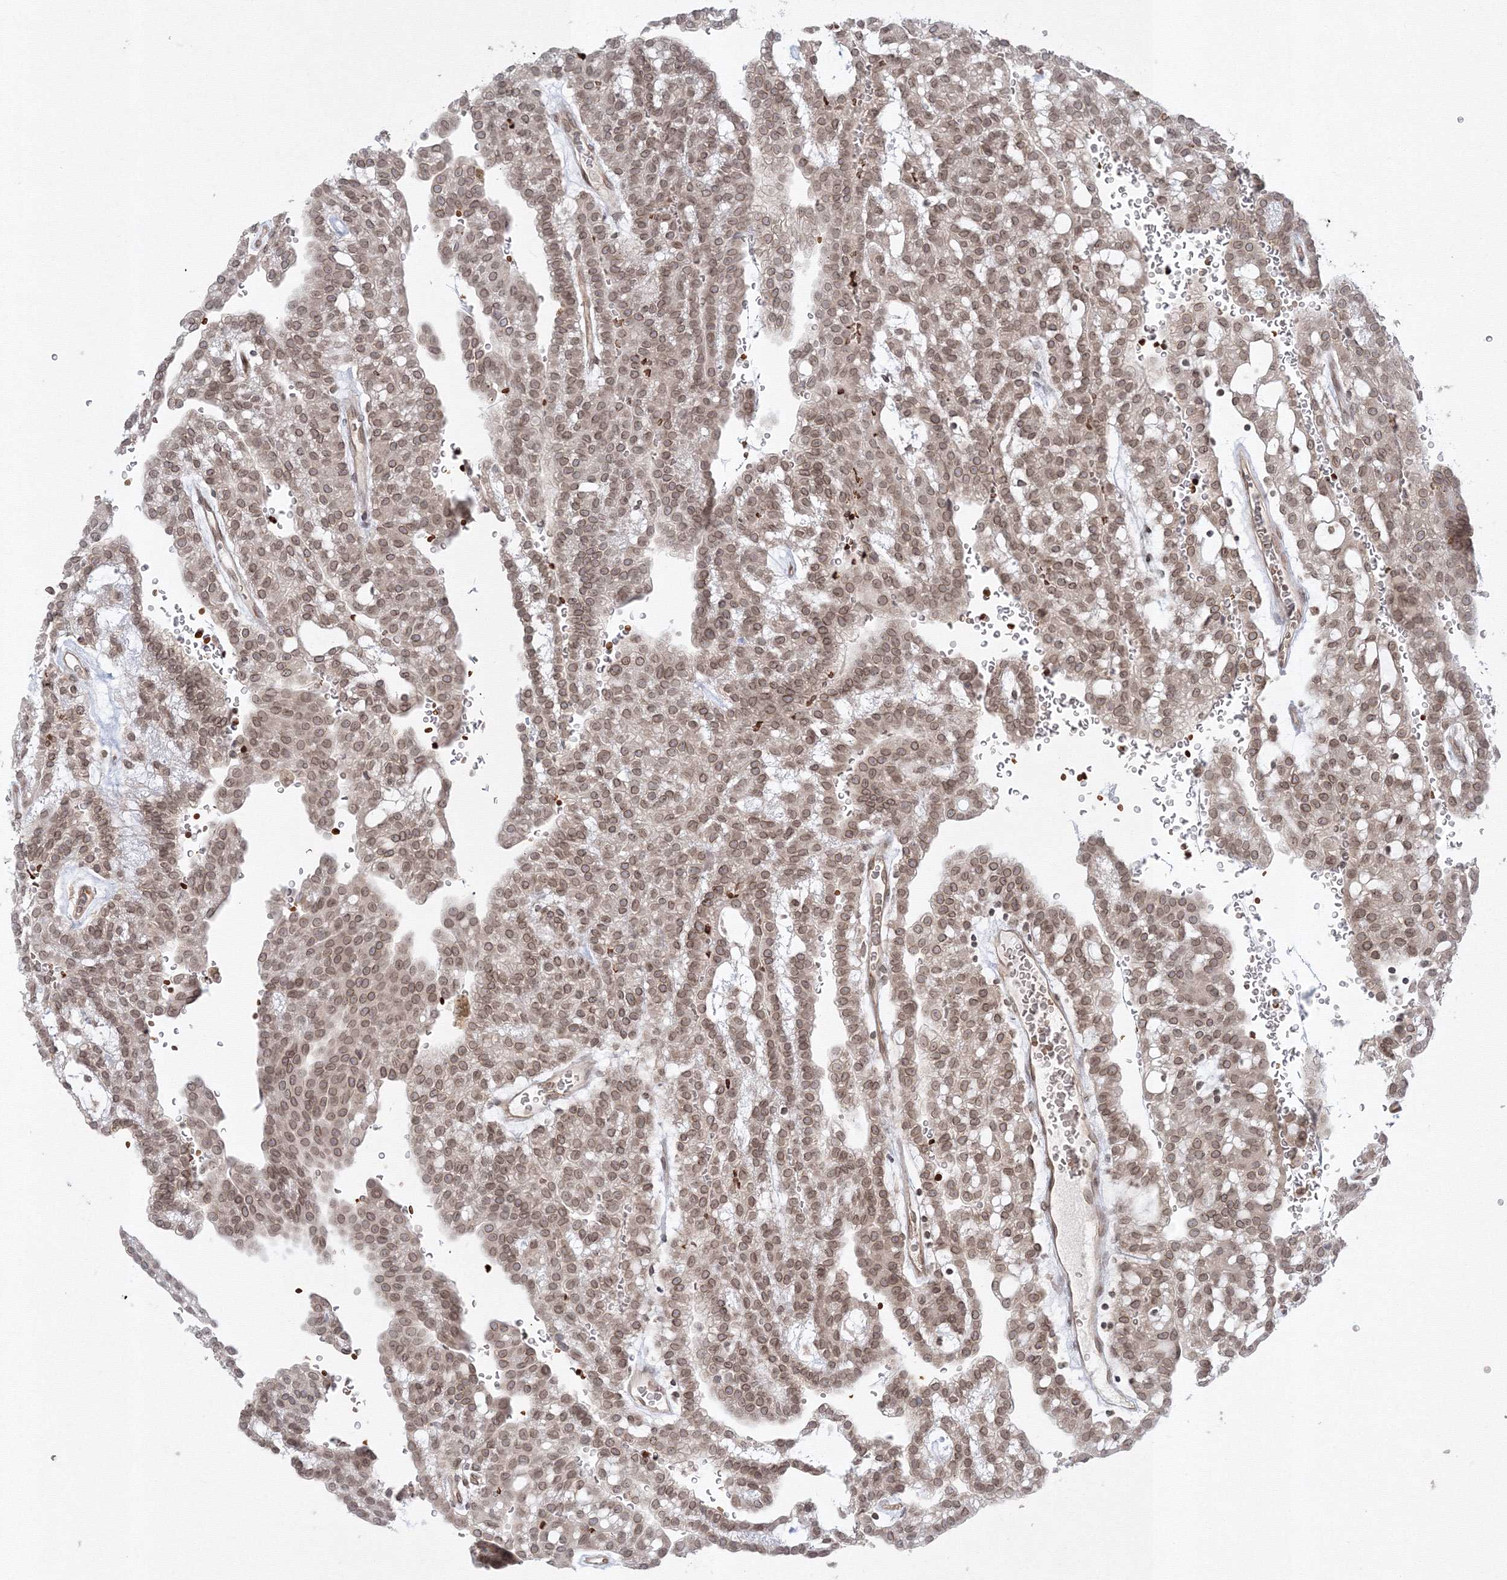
{"staining": {"intensity": "moderate", "quantity": ">75%", "location": "cytoplasmic/membranous,nuclear"}, "tissue": "renal cancer", "cell_type": "Tumor cells", "image_type": "cancer", "snomed": [{"axis": "morphology", "description": "Adenocarcinoma, NOS"}, {"axis": "topography", "description": "Kidney"}], "caption": "Moderate cytoplasmic/membranous and nuclear expression for a protein is present in about >75% of tumor cells of renal adenocarcinoma using IHC.", "gene": "DNAJB2", "patient": {"sex": "male", "age": 63}}